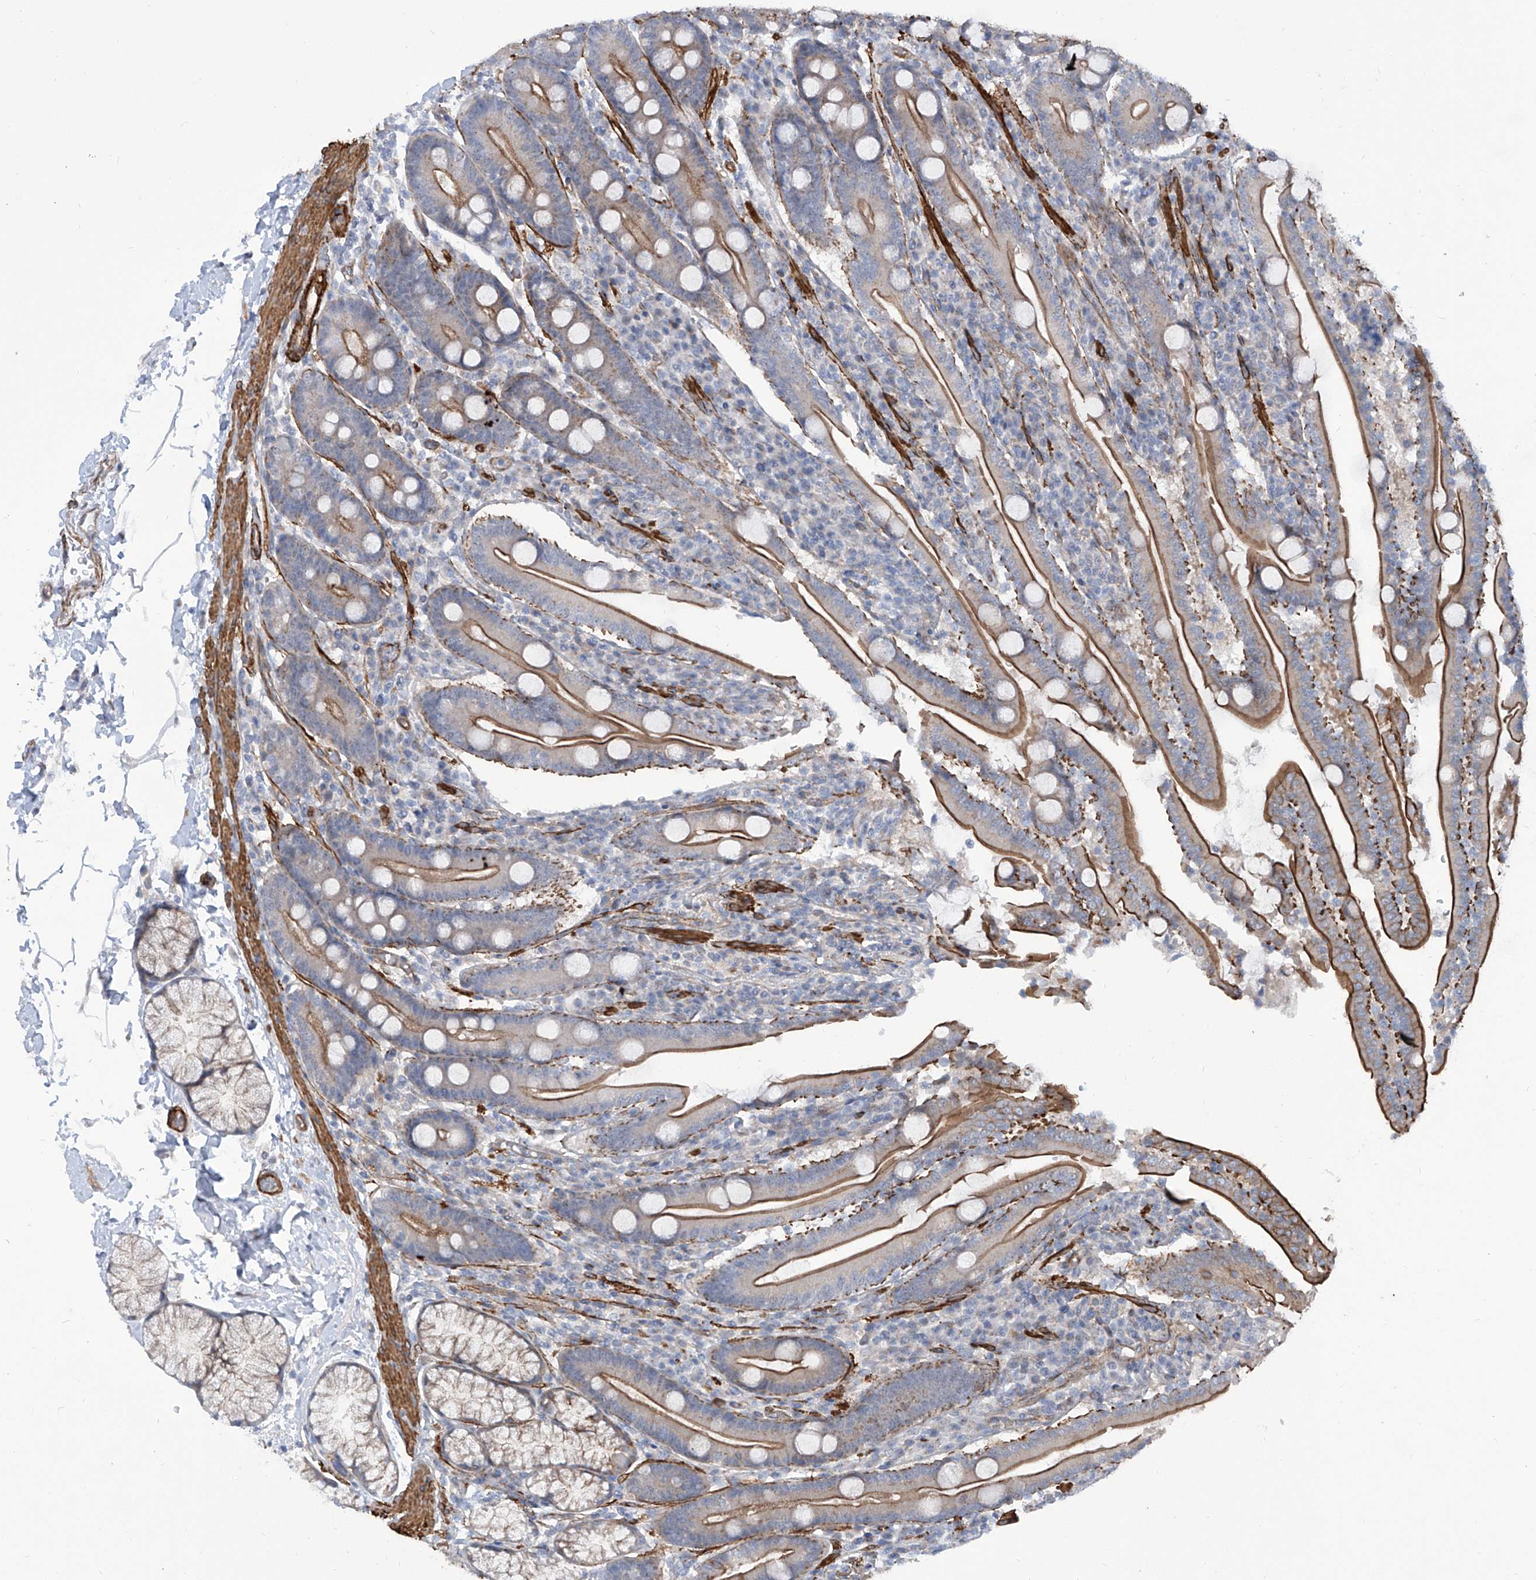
{"staining": {"intensity": "moderate", "quantity": ">75%", "location": "cytoplasmic/membranous"}, "tissue": "duodenum", "cell_type": "Glandular cells", "image_type": "normal", "snomed": [{"axis": "morphology", "description": "Normal tissue, NOS"}, {"axis": "topography", "description": "Duodenum"}], "caption": "Unremarkable duodenum was stained to show a protein in brown. There is medium levels of moderate cytoplasmic/membranous positivity in approximately >75% of glandular cells.", "gene": "ZNF490", "patient": {"sex": "male", "age": 35}}